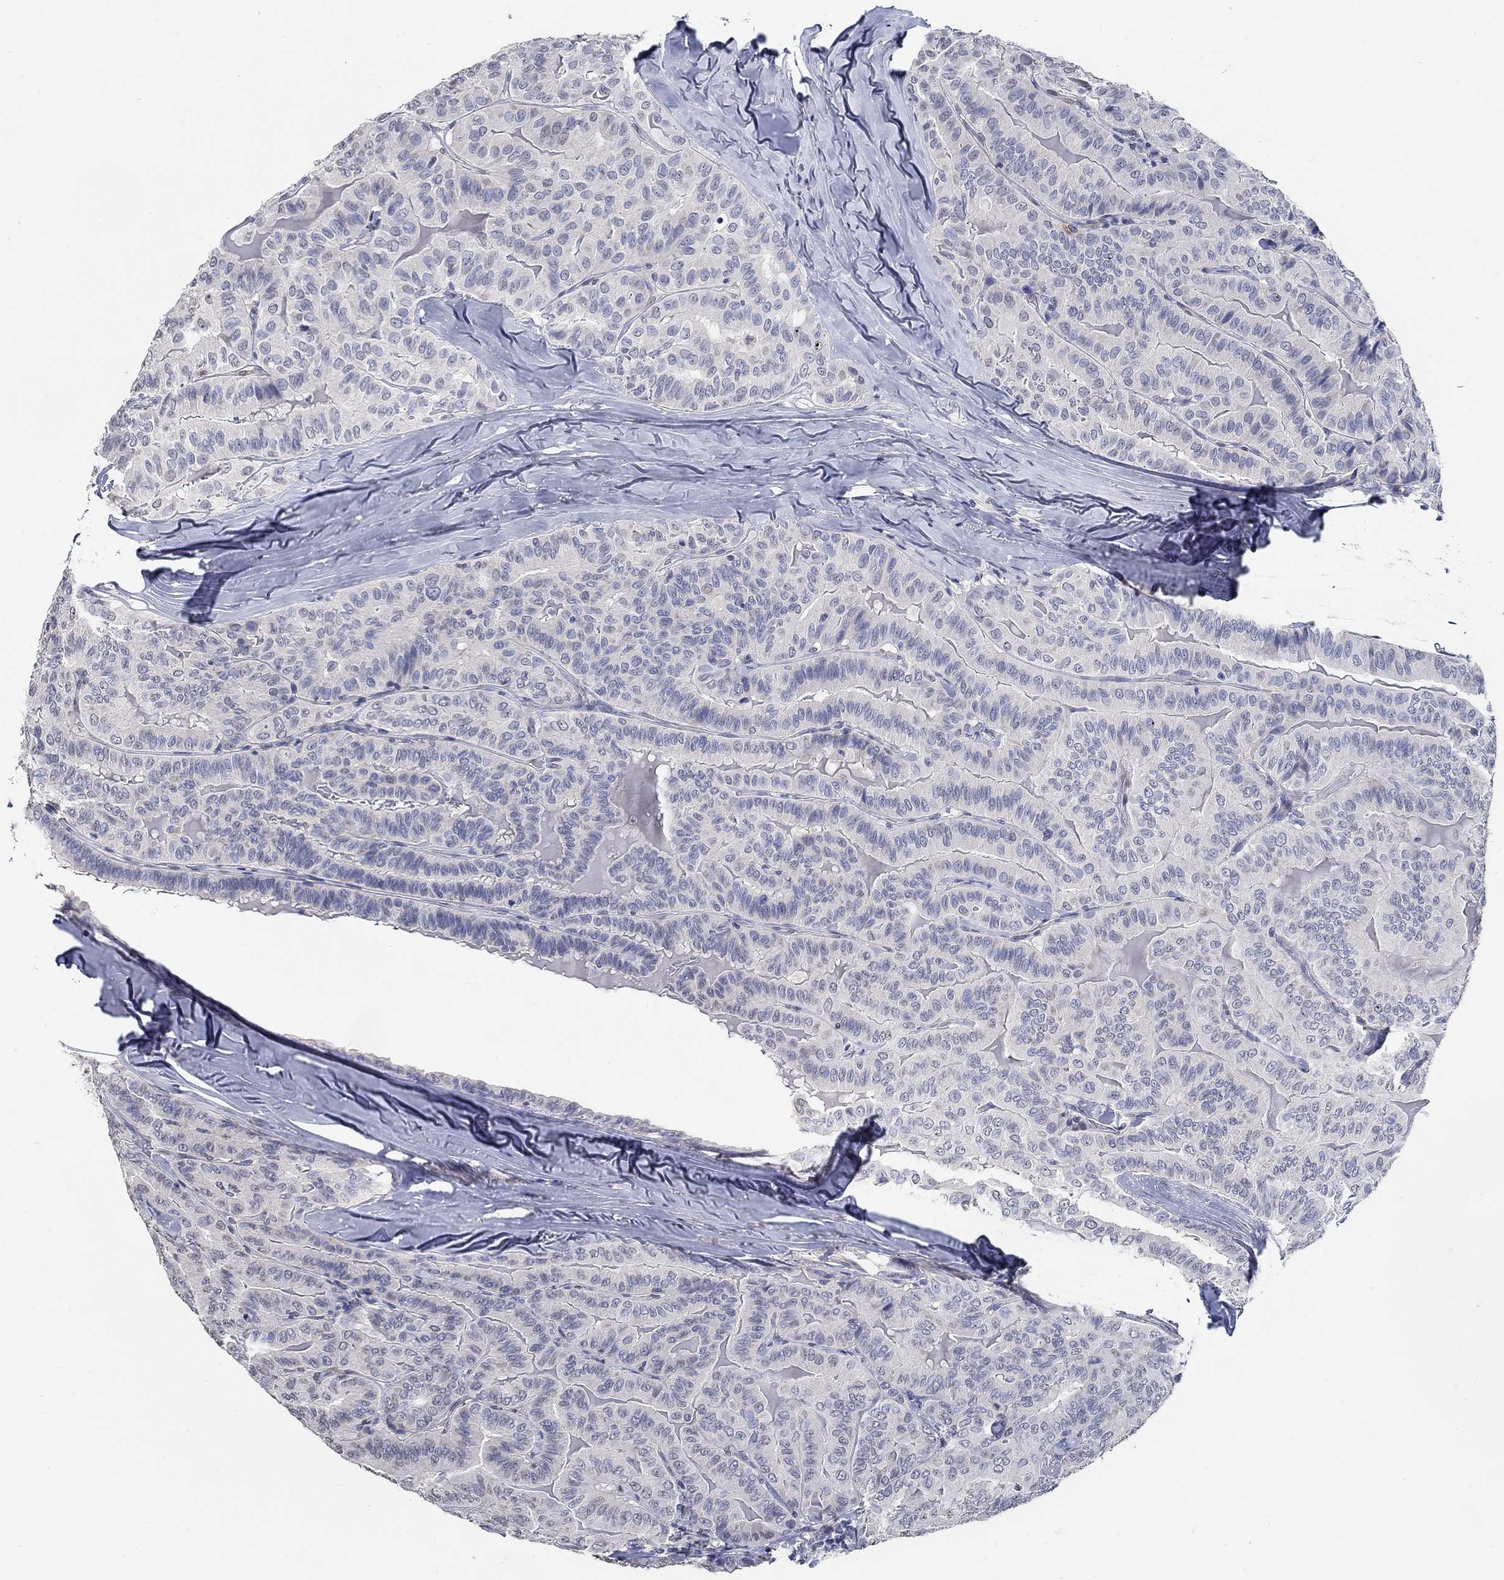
{"staining": {"intensity": "negative", "quantity": "none", "location": "none"}, "tissue": "thyroid cancer", "cell_type": "Tumor cells", "image_type": "cancer", "snomed": [{"axis": "morphology", "description": "Papillary adenocarcinoma, NOS"}, {"axis": "topography", "description": "Thyroid gland"}], "caption": "DAB immunohistochemical staining of thyroid cancer (papillary adenocarcinoma) reveals no significant positivity in tumor cells. (IHC, brightfield microscopy, high magnification).", "gene": "PDE1B", "patient": {"sex": "female", "age": 68}}